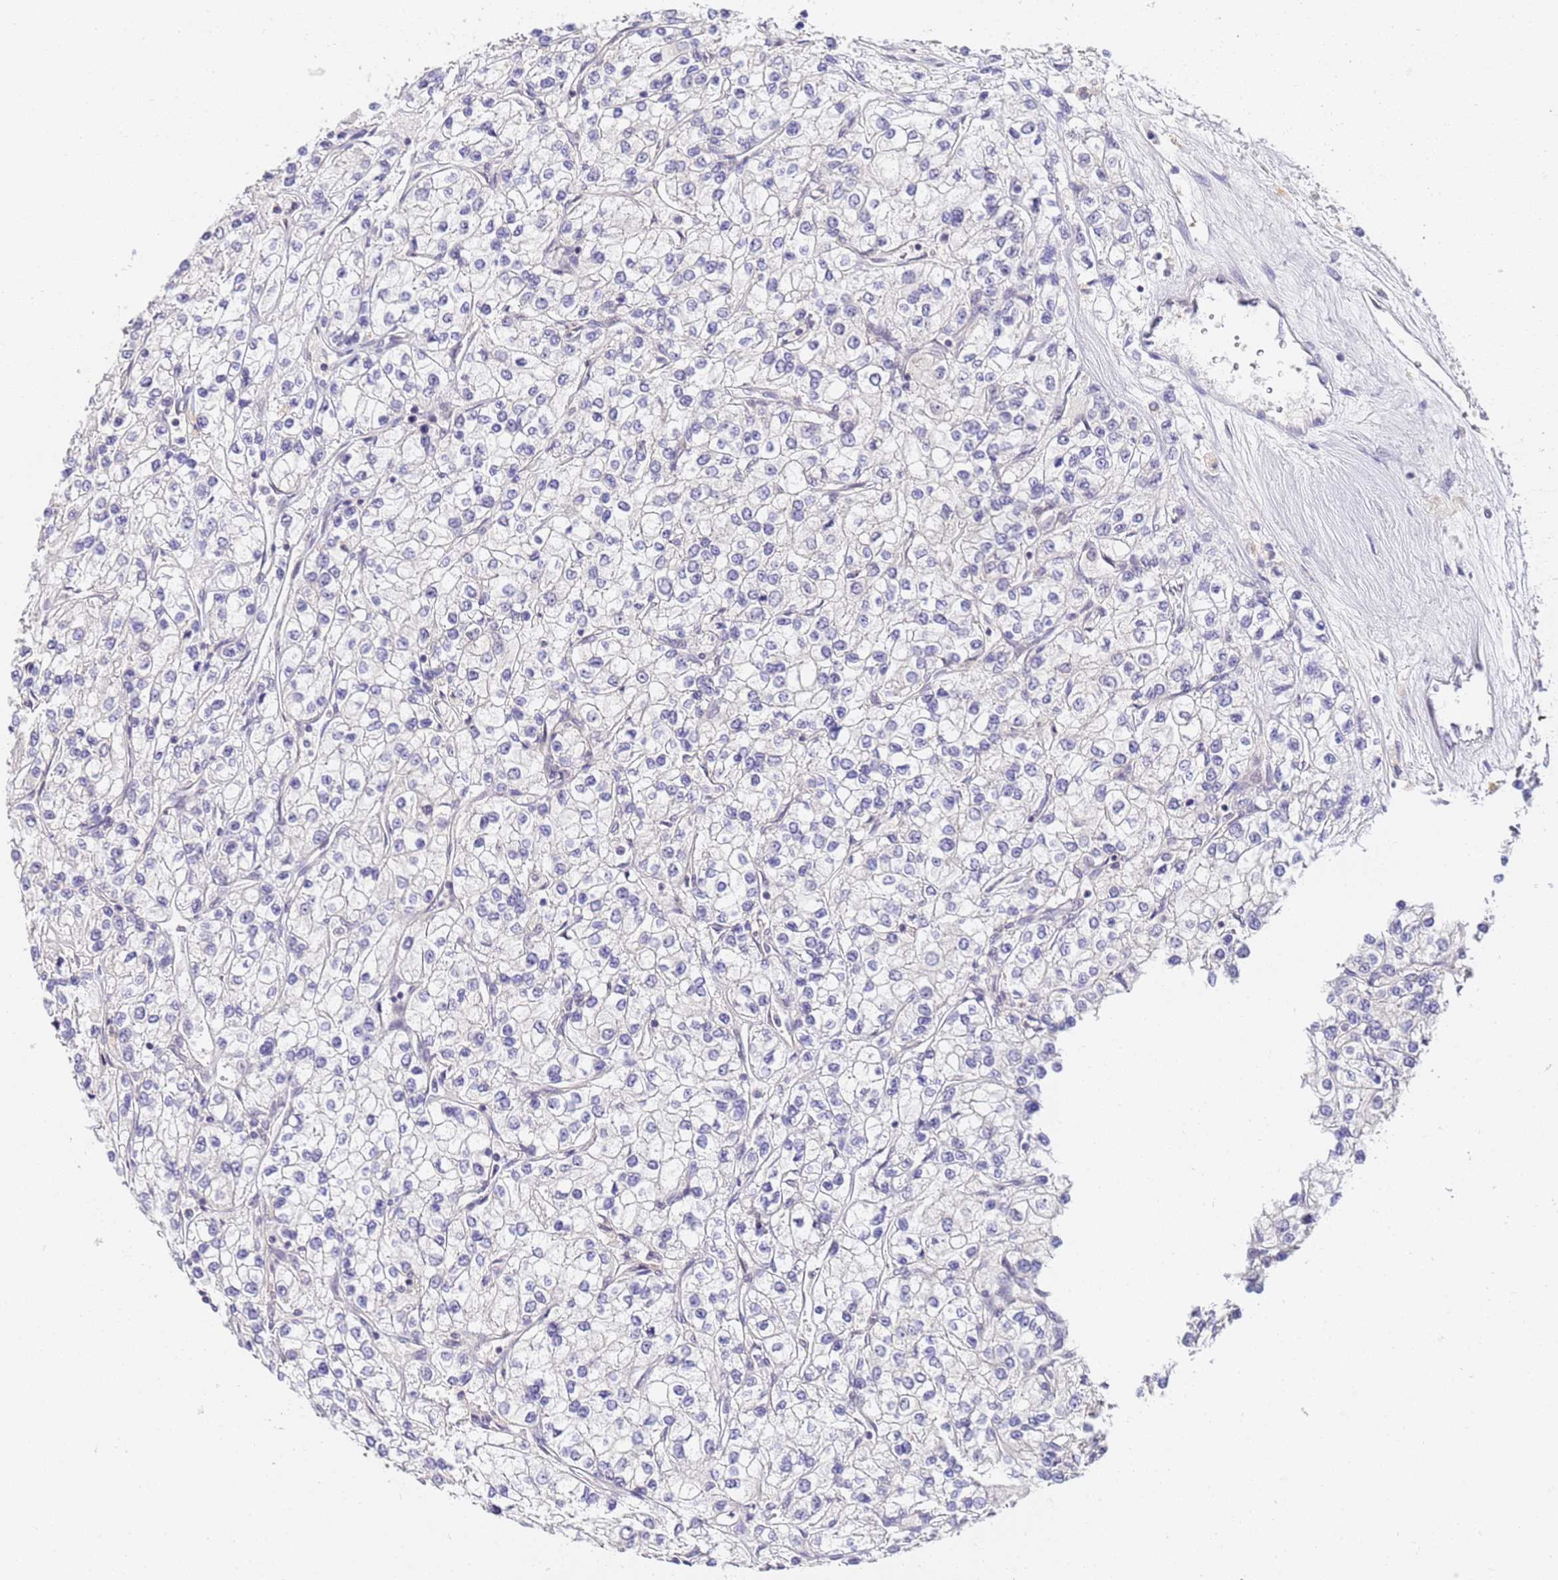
{"staining": {"intensity": "negative", "quantity": "none", "location": "none"}, "tissue": "renal cancer", "cell_type": "Tumor cells", "image_type": "cancer", "snomed": [{"axis": "morphology", "description": "Adenocarcinoma, NOS"}, {"axis": "topography", "description": "Kidney"}], "caption": "High power microscopy histopathology image of an immunohistochemistry photomicrograph of renal cancer (adenocarcinoma), revealing no significant positivity in tumor cells. The staining was performed using DAB to visualize the protein expression in brown, while the nuclei were stained in blue with hematoxylin (Magnification: 20x).", "gene": "LSM3", "patient": {"sex": "male", "age": 80}}